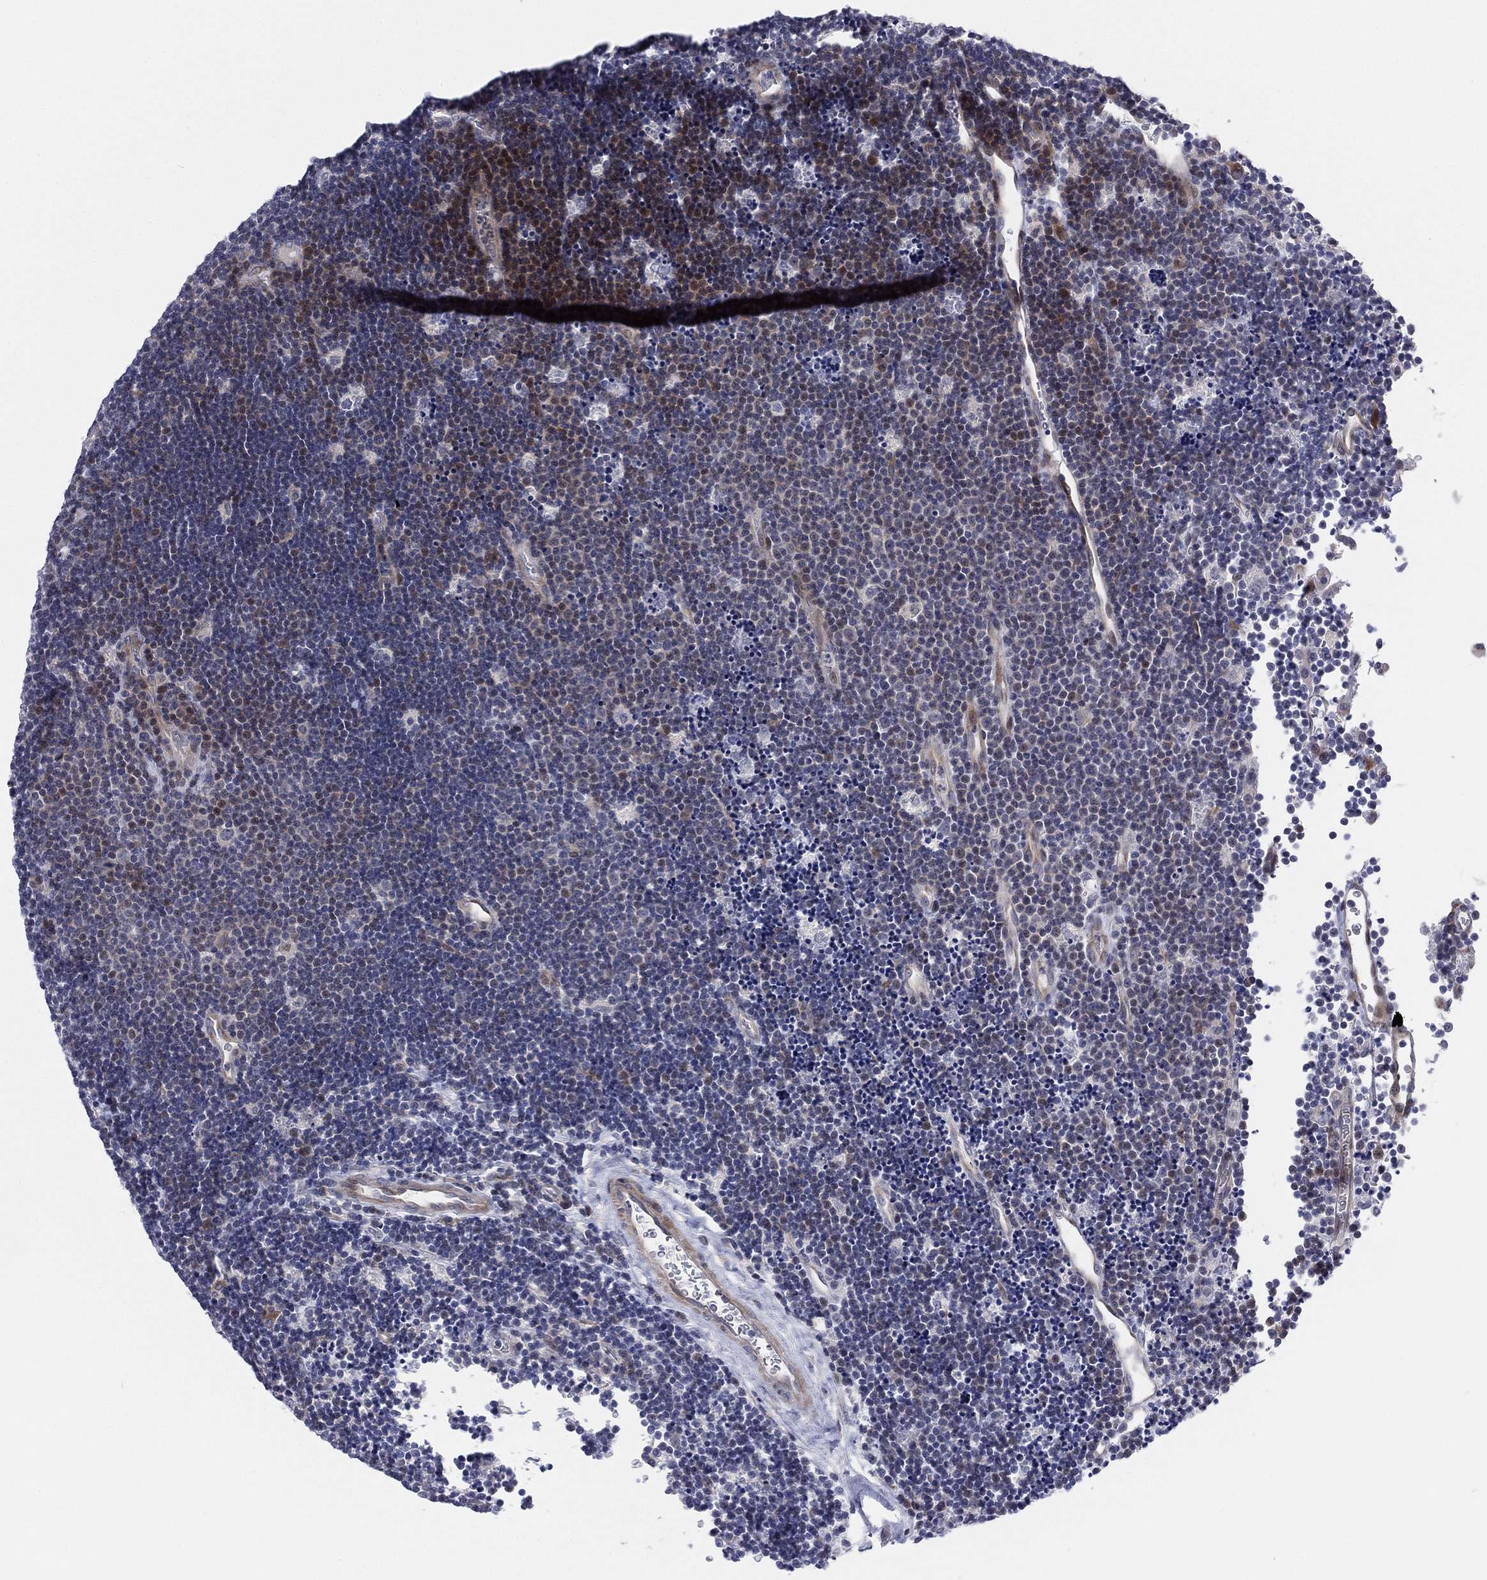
{"staining": {"intensity": "moderate", "quantity": "<25%", "location": "cytoplasmic/membranous"}, "tissue": "lymphoma", "cell_type": "Tumor cells", "image_type": "cancer", "snomed": [{"axis": "morphology", "description": "Malignant lymphoma, non-Hodgkin's type, Low grade"}, {"axis": "topography", "description": "Brain"}], "caption": "There is low levels of moderate cytoplasmic/membranous staining in tumor cells of lymphoma, as demonstrated by immunohistochemical staining (brown color).", "gene": "UTP14A", "patient": {"sex": "female", "age": 66}}